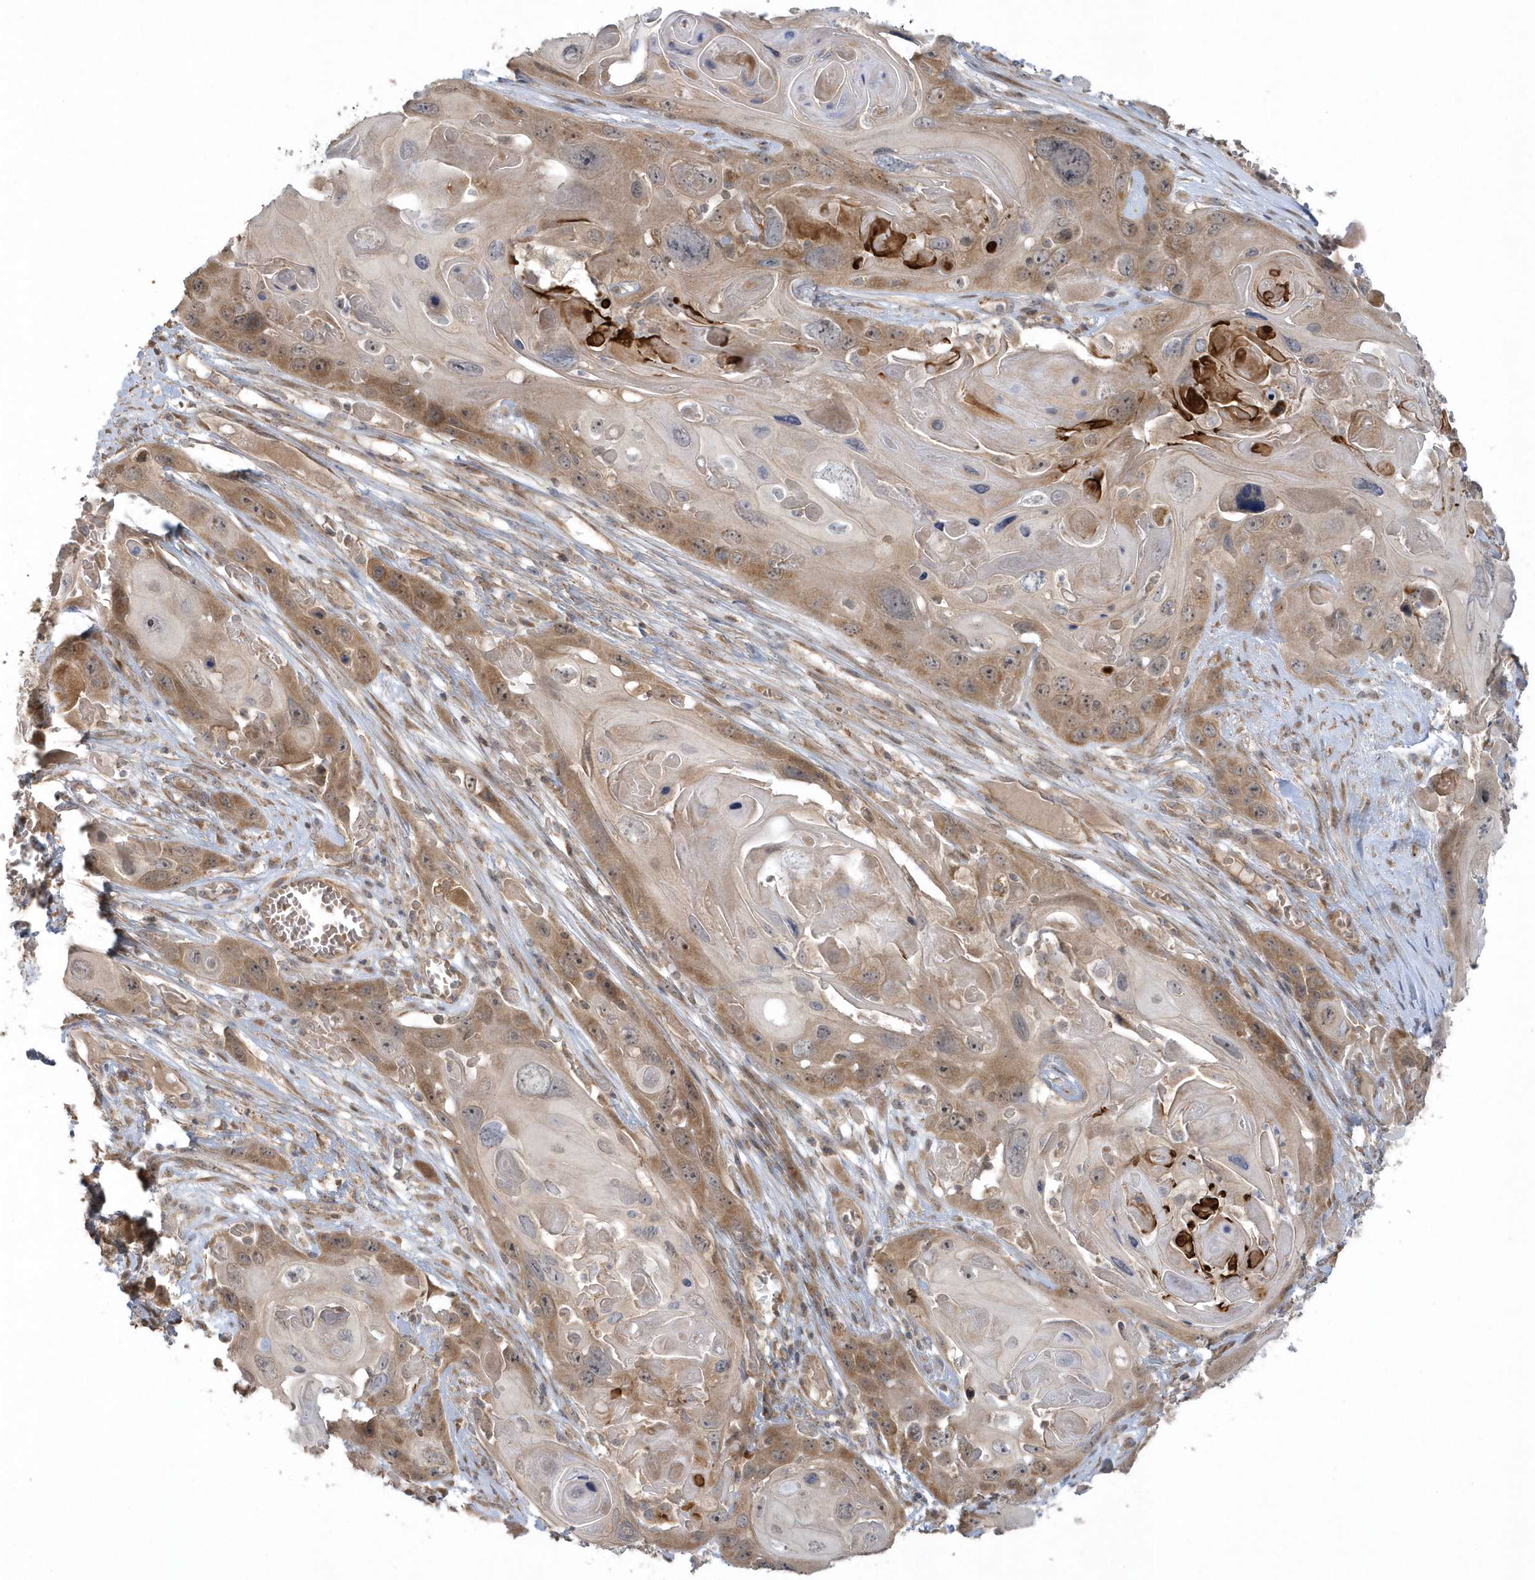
{"staining": {"intensity": "moderate", "quantity": ">75%", "location": "cytoplasmic/membranous"}, "tissue": "skin cancer", "cell_type": "Tumor cells", "image_type": "cancer", "snomed": [{"axis": "morphology", "description": "Squamous cell carcinoma, NOS"}, {"axis": "topography", "description": "Skin"}], "caption": "The image exhibits a brown stain indicating the presence of a protein in the cytoplasmic/membranous of tumor cells in skin squamous cell carcinoma. Nuclei are stained in blue.", "gene": "THG1L", "patient": {"sex": "male", "age": 55}}